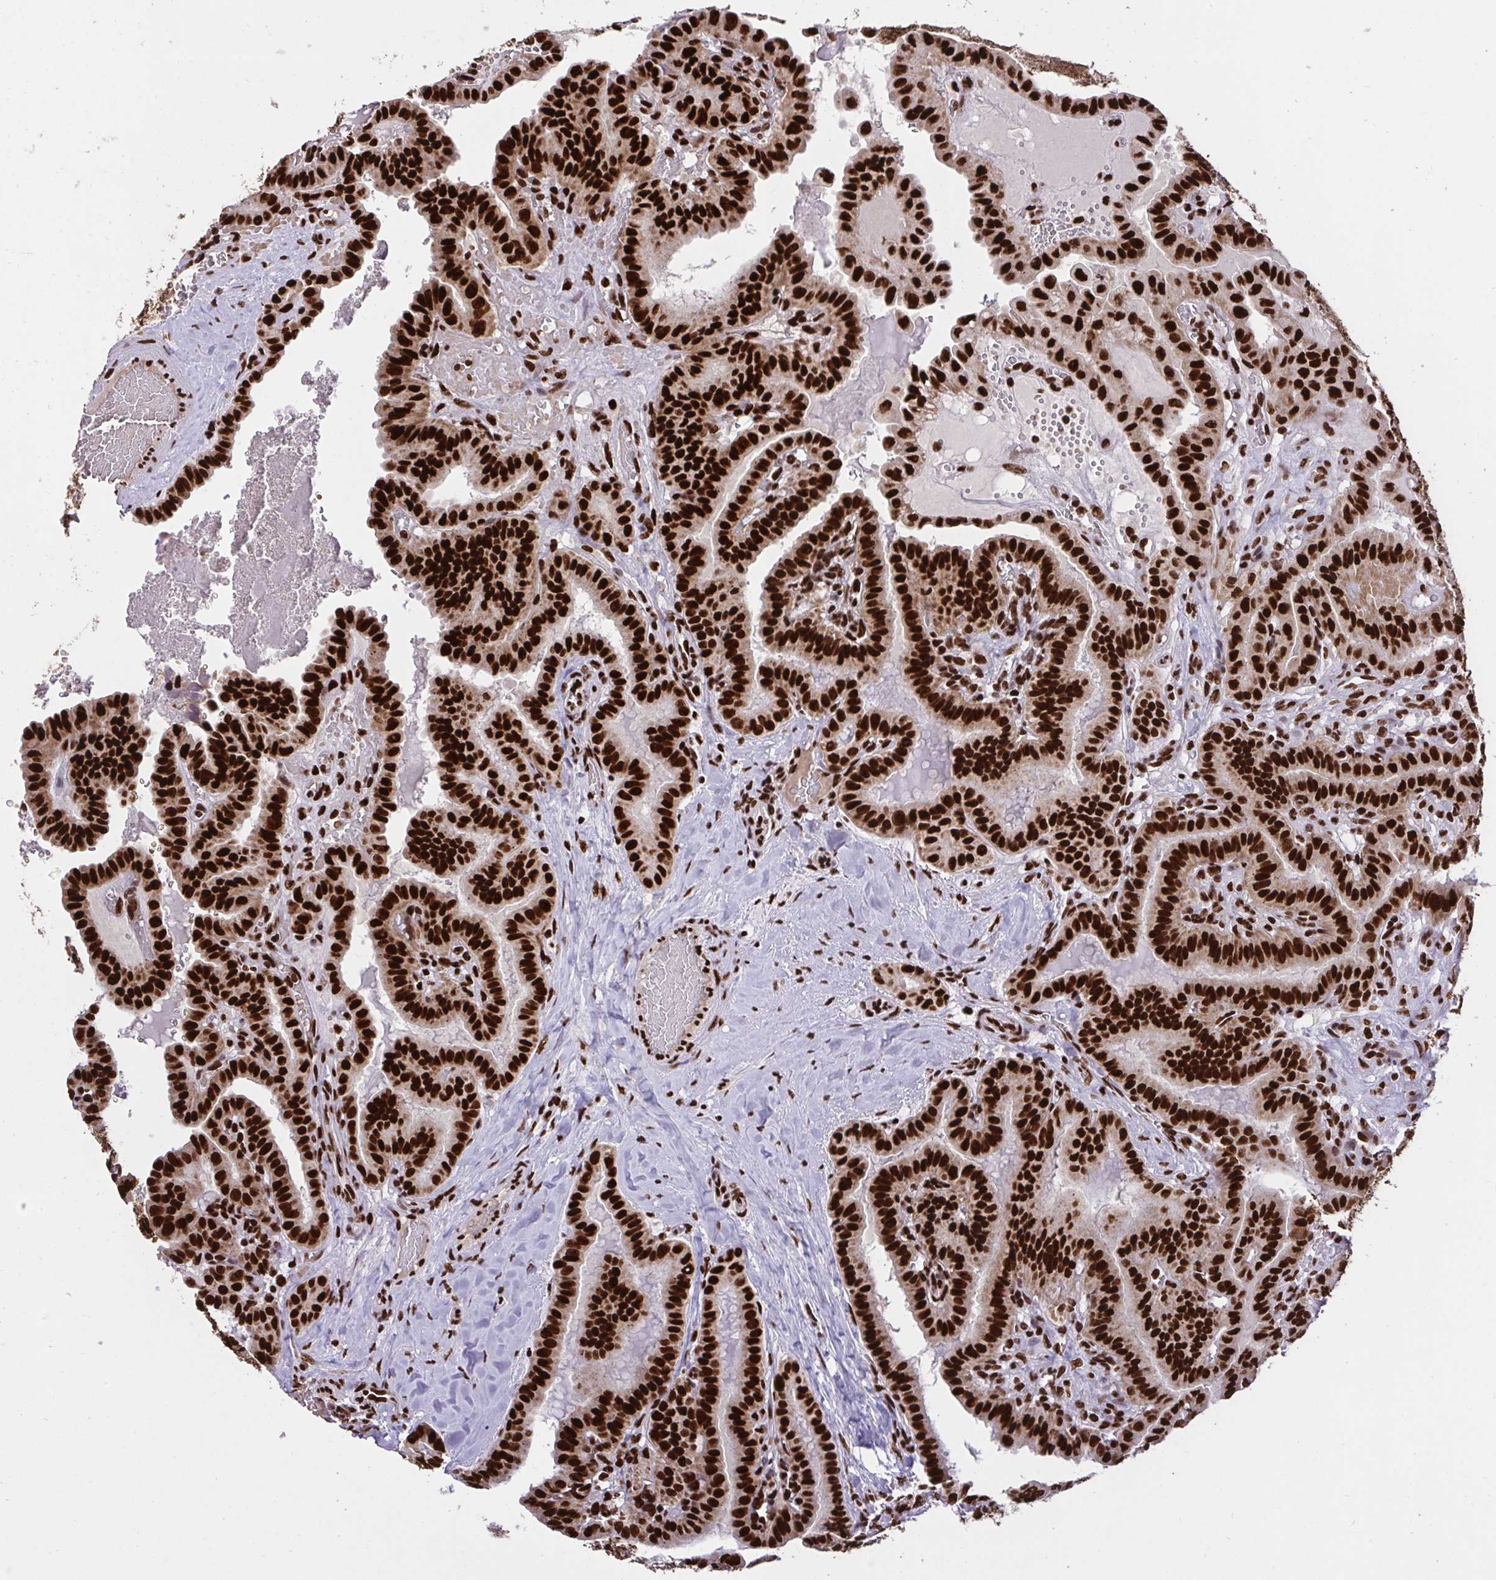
{"staining": {"intensity": "strong", "quantity": ">75%", "location": "nuclear"}, "tissue": "thyroid cancer", "cell_type": "Tumor cells", "image_type": "cancer", "snomed": [{"axis": "morphology", "description": "Papillary adenocarcinoma, NOS"}, {"axis": "topography", "description": "Thyroid gland"}], "caption": "Thyroid cancer stained for a protein reveals strong nuclear positivity in tumor cells.", "gene": "HNRNPL", "patient": {"sex": "male", "age": 87}}